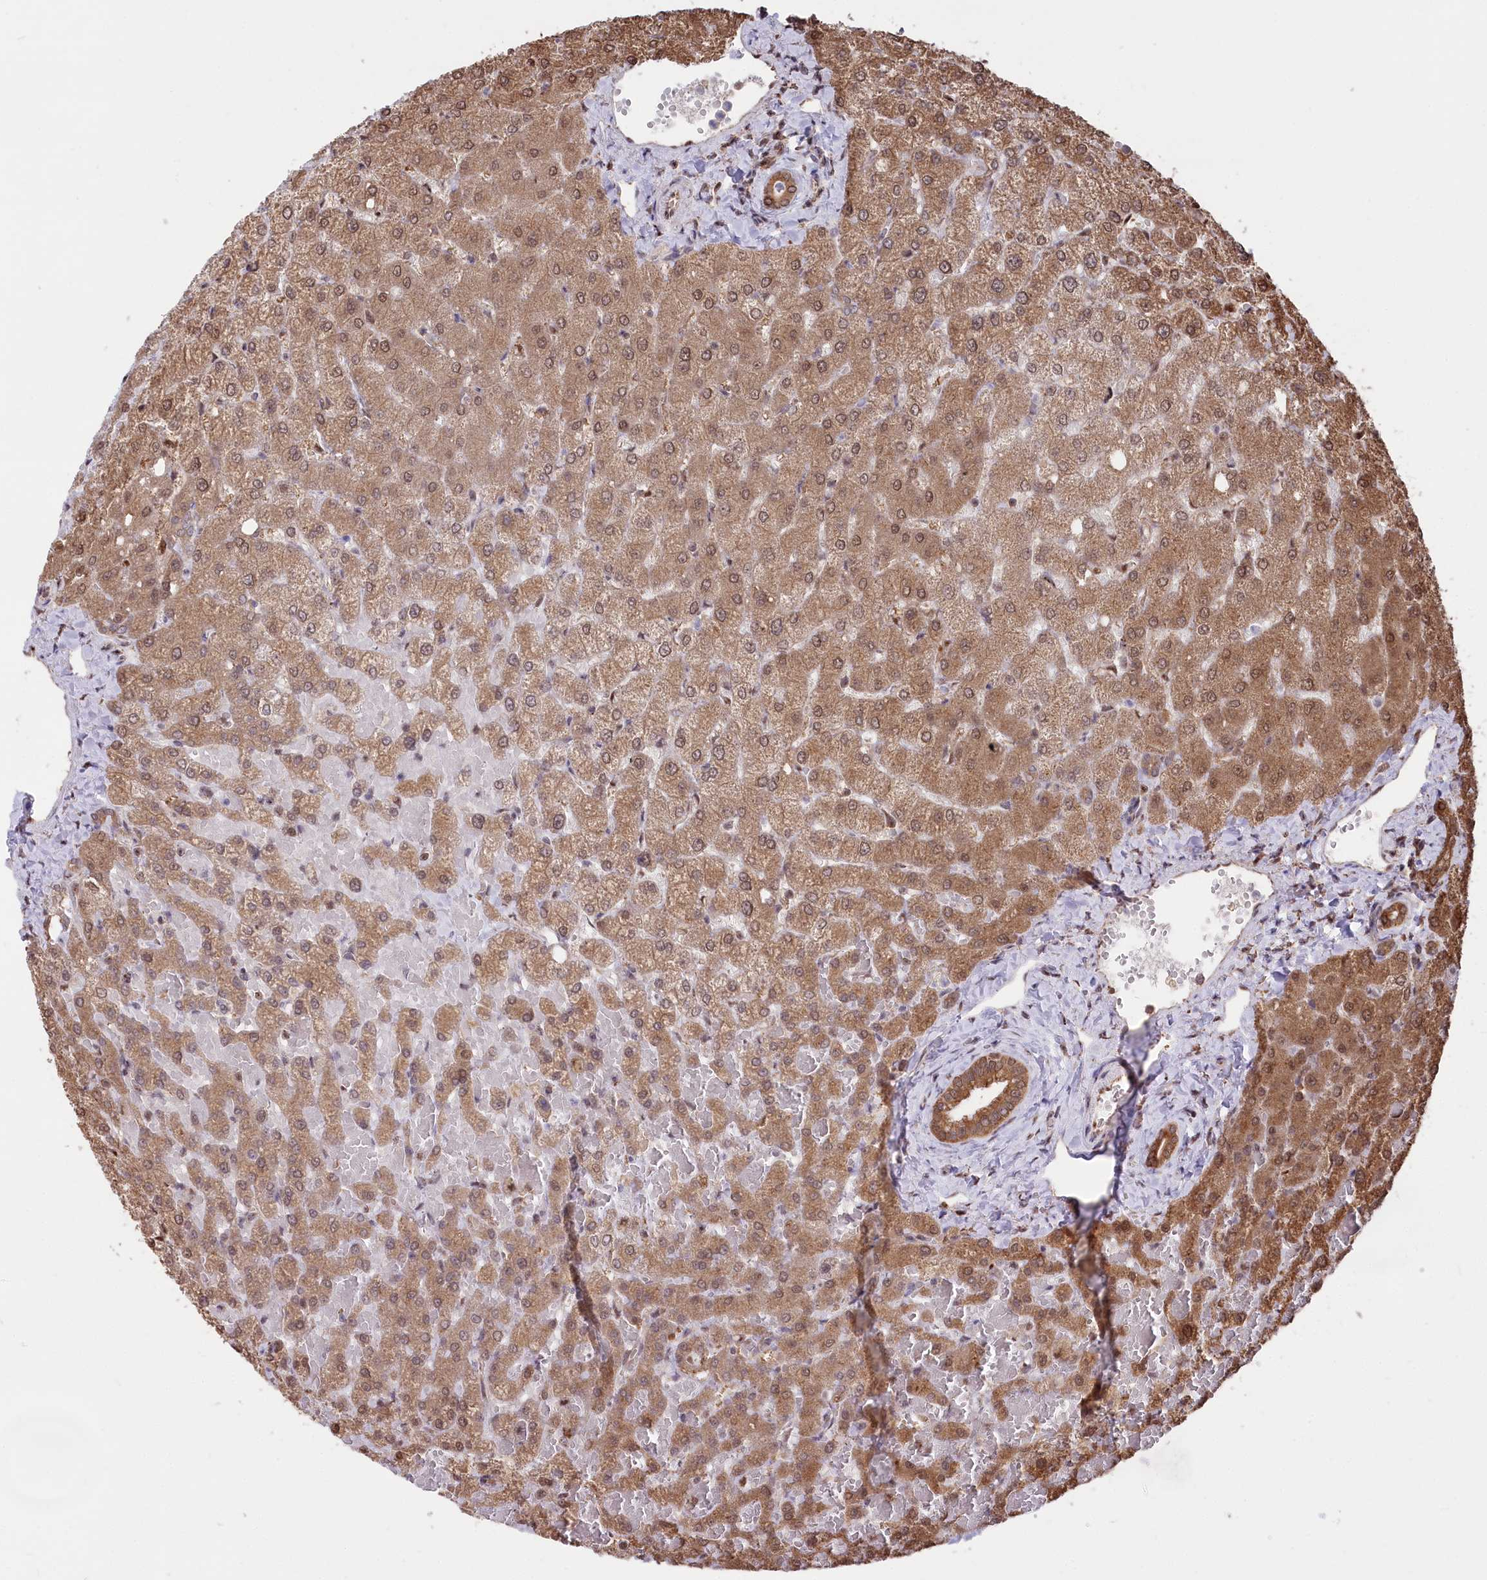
{"staining": {"intensity": "moderate", "quantity": ">75%", "location": "cytoplasmic/membranous"}, "tissue": "liver", "cell_type": "Cholangiocytes", "image_type": "normal", "snomed": [{"axis": "morphology", "description": "Normal tissue, NOS"}, {"axis": "topography", "description": "Liver"}], "caption": "Protein expression analysis of unremarkable human liver reveals moderate cytoplasmic/membranous expression in approximately >75% of cholangiocytes. The staining is performed using DAB brown chromogen to label protein expression. The nuclei are counter-stained blue using hematoxylin.", "gene": "PSMA1", "patient": {"sex": "female", "age": 54}}